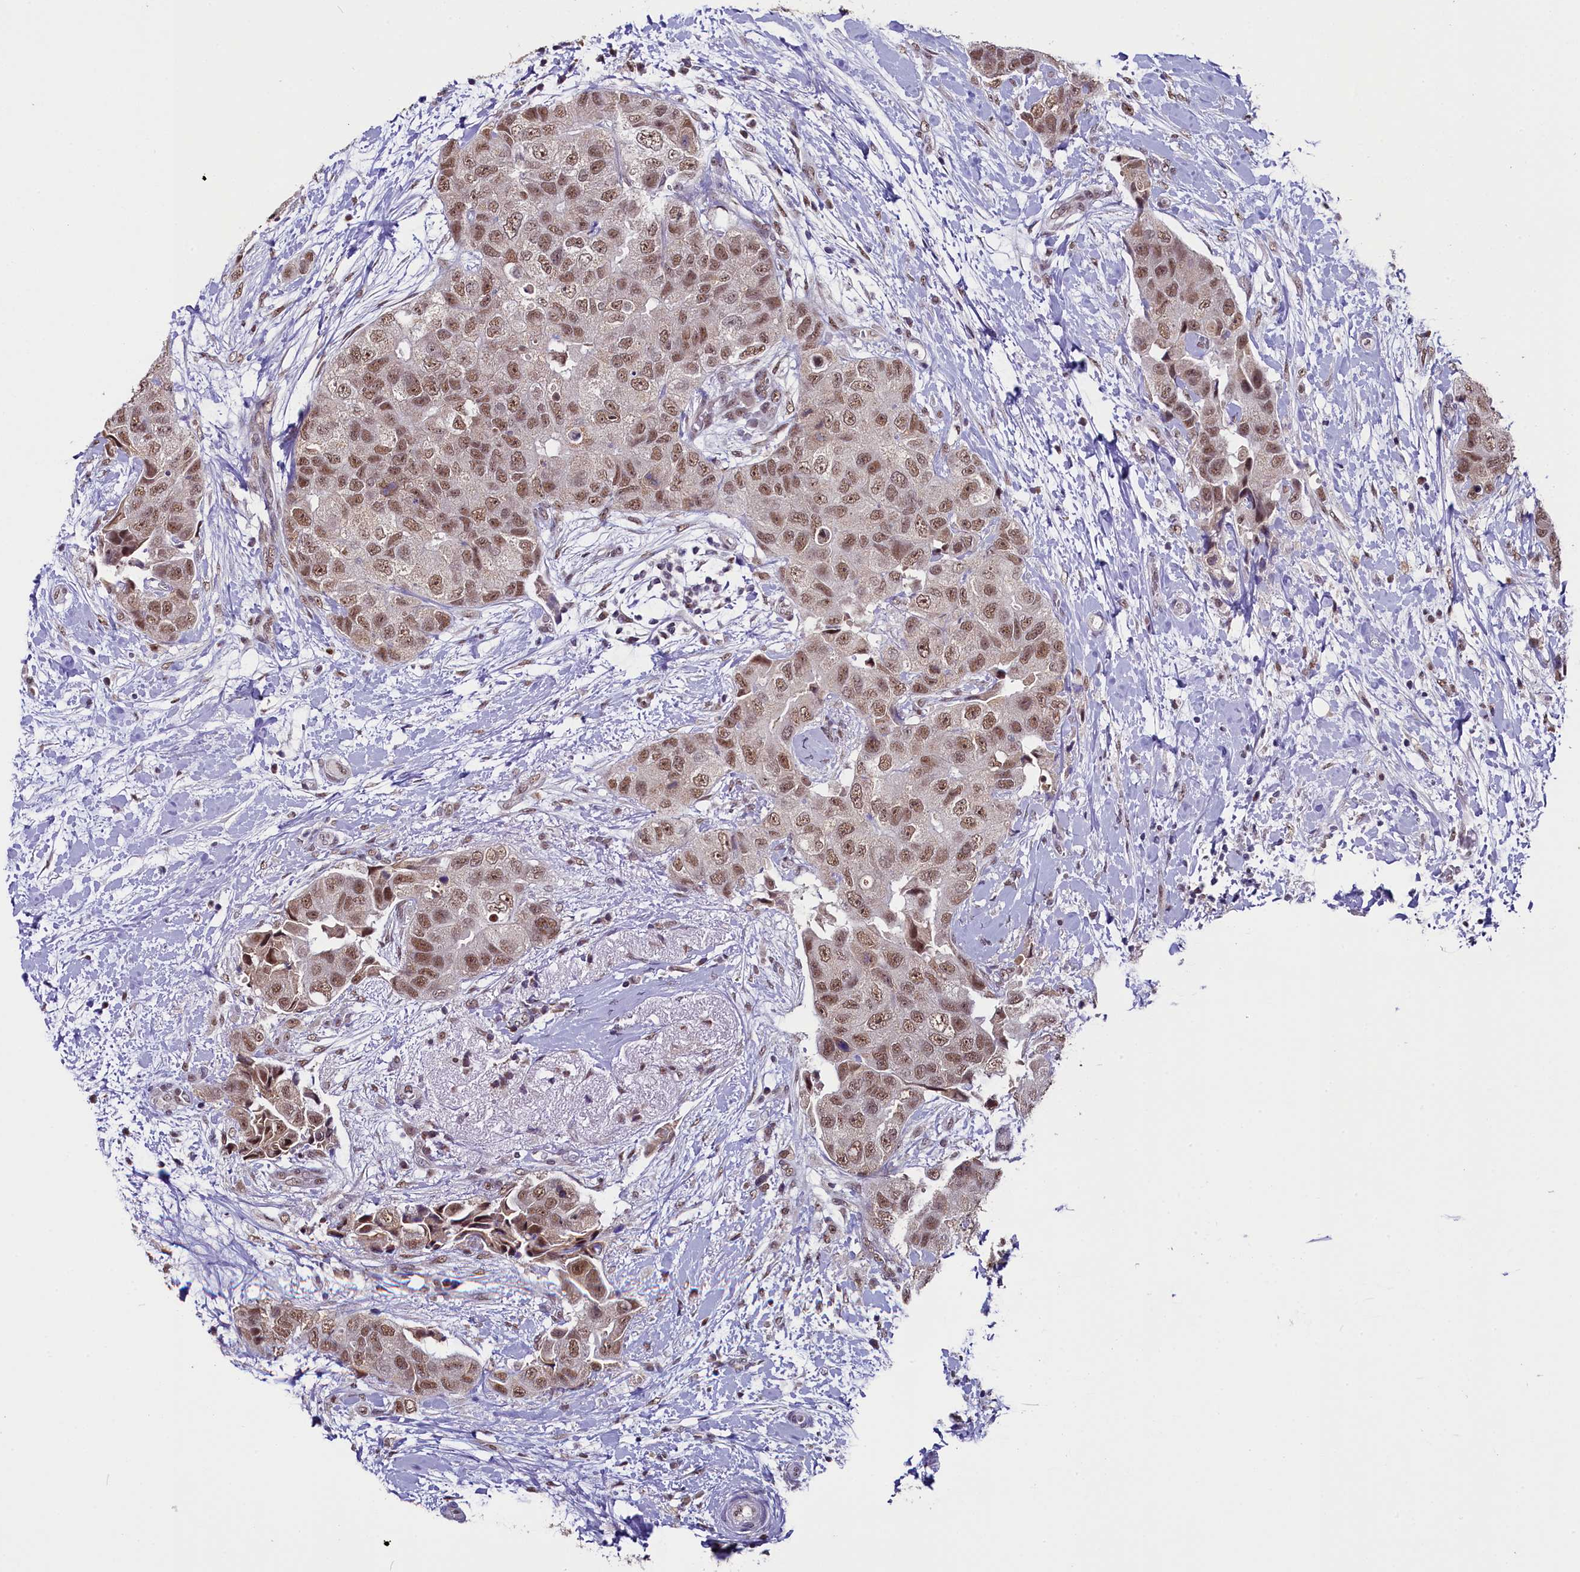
{"staining": {"intensity": "moderate", "quantity": ">75%", "location": "nuclear"}, "tissue": "breast cancer", "cell_type": "Tumor cells", "image_type": "cancer", "snomed": [{"axis": "morphology", "description": "Normal tissue, NOS"}, {"axis": "morphology", "description": "Duct carcinoma"}, {"axis": "topography", "description": "Breast"}], "caption": "Immunohistochemical staining of human breast invasive ductal carcinoma demonstrates medium levels of moderate nuclear staining in about >75% of tumor cells. Ihc stains the protein of interest in brown and the nuclei are stained blue.", "gene": "NCBP1", "patient": {"sex": "female", "age": 62}}